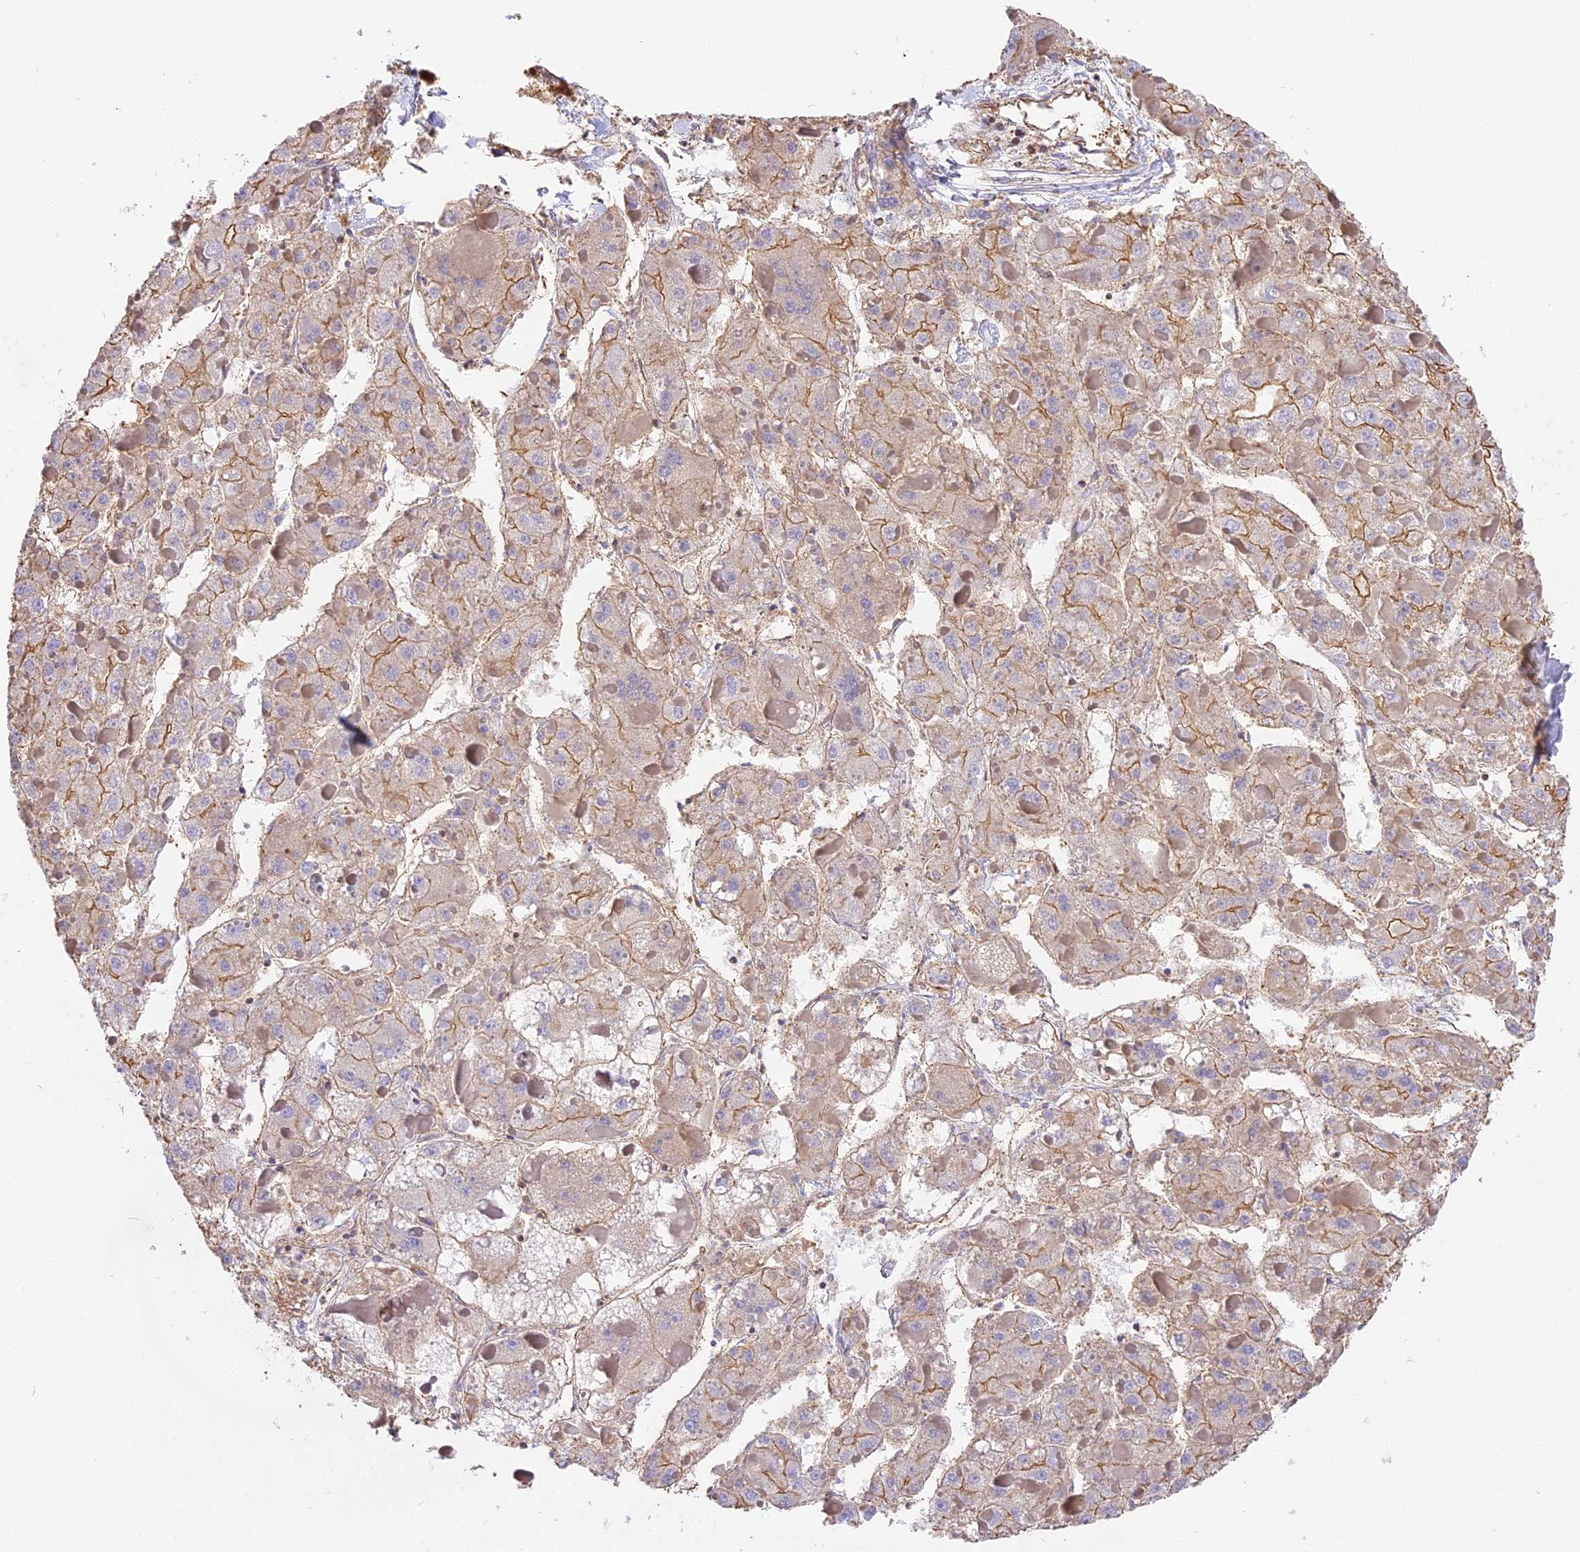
{"staining": {"intensity": "moderate", "quantity": "<25%", "location": "cytoplasmic/membranous"}, "tissue": "liver cancer", "cell_type": "Tumor cells", "image_type": "cancer", "snomed": [{"axis": "morphology", "description": "Carcinoma, Hepatocellular, NOS"}, {"axis": "topography", "description": "Liver"}], "caption": "Moderate cytoplasmic/membranous protein expression is appreciated in about <25% of tumor cells in liver cancer (hepatocellular carcinoma).", "gene": "VPS18", "patient": {"sex": "female", "age": 73}}